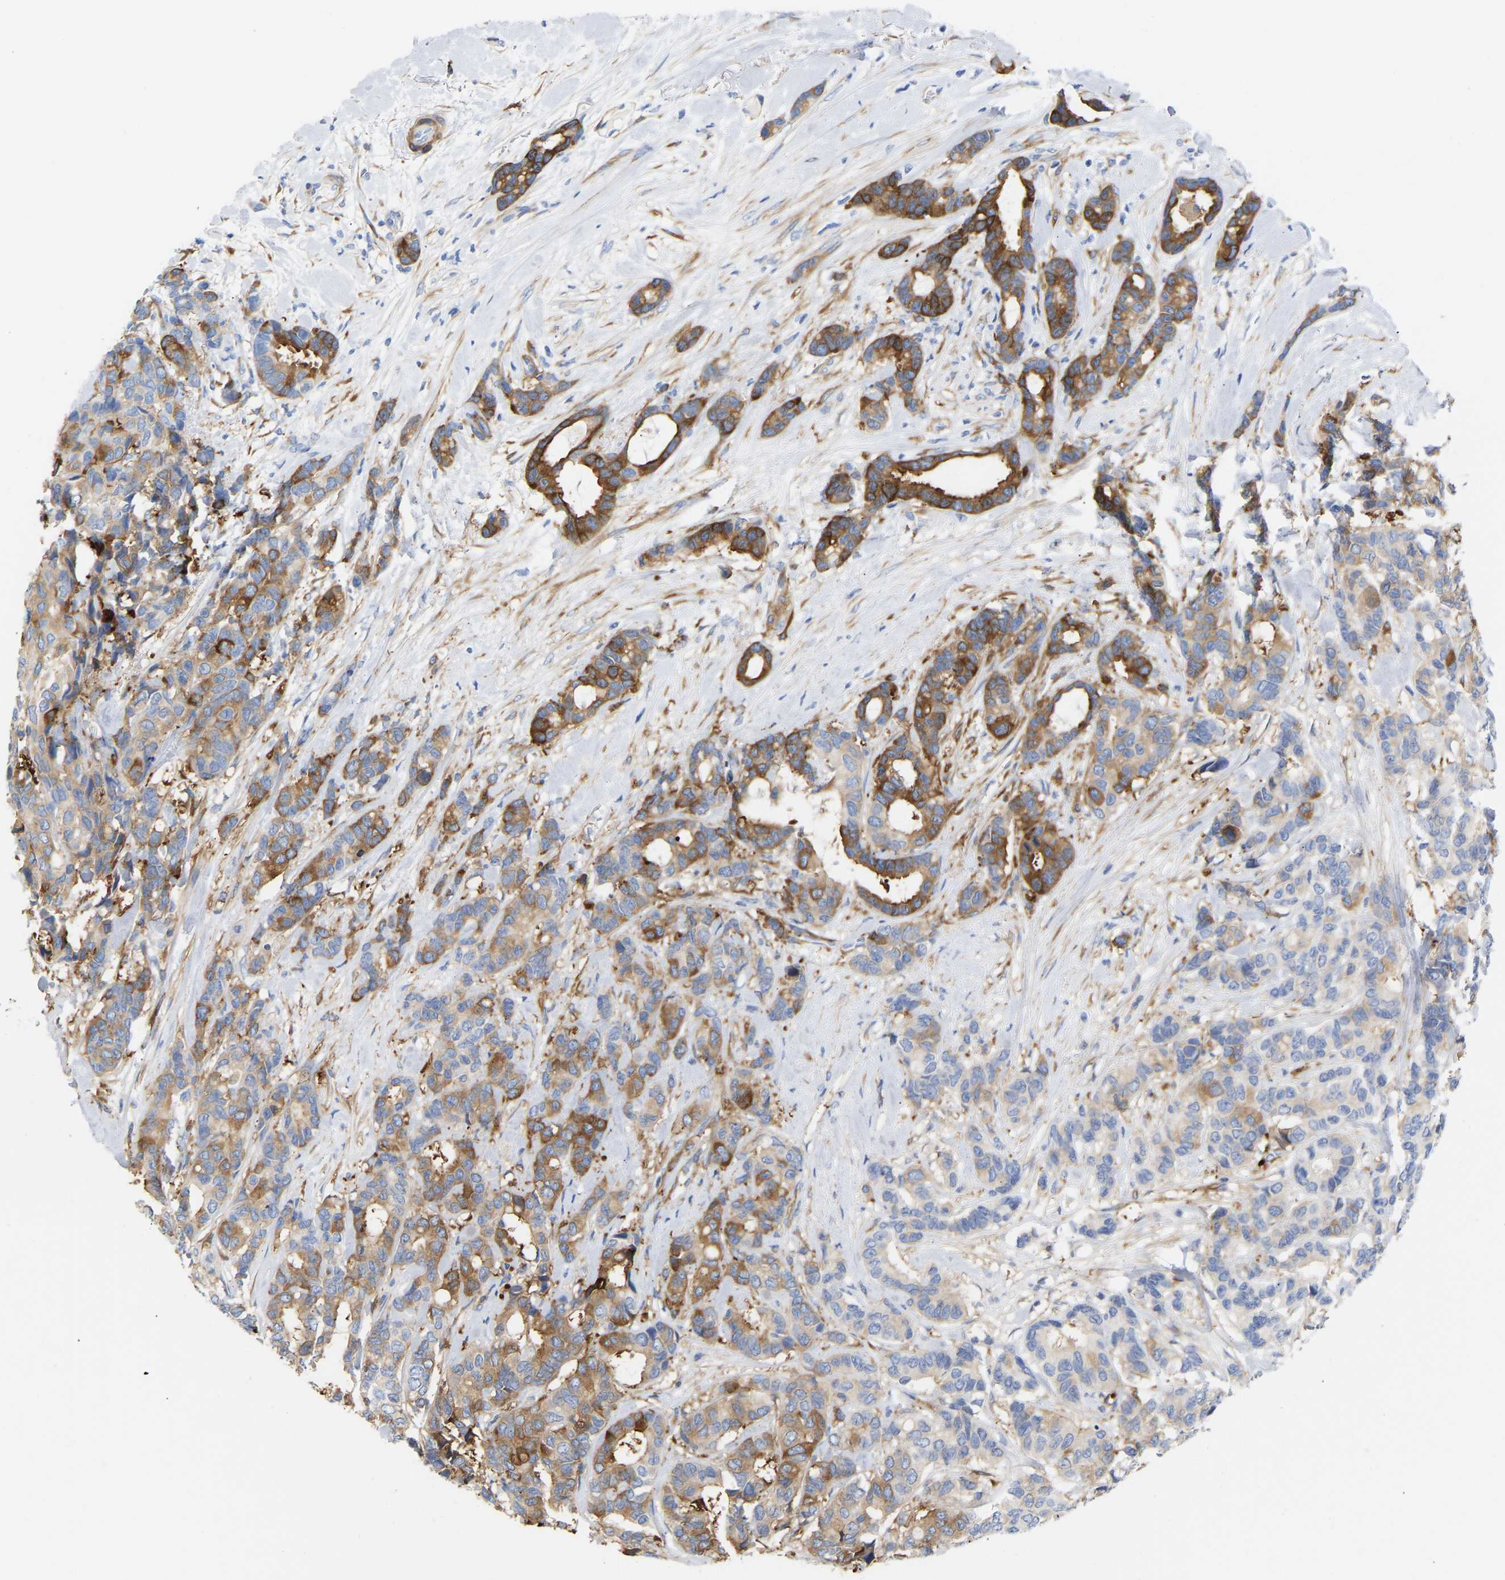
{"staining": {"intensity": "moderate", "quantity": ">75%", "location": "cytoplasmic/membranous"}, "tissue": "breast cancer", "cell_type": "Tumor cells", "image_type": "cancer", "snomed": [{"axis": "morphology", "description": "Duct carcinoma"}, {"axis": "topography", "description": "Breast"}], "caption": "Tumor cells display medium levels of moderate cytoplasmic/membranous expression in about >75% of cells in breast cancer (infiltrating ductal carcinoma).", "gene": "AMPH", "patient": {"sex": "female", "age": 87}}